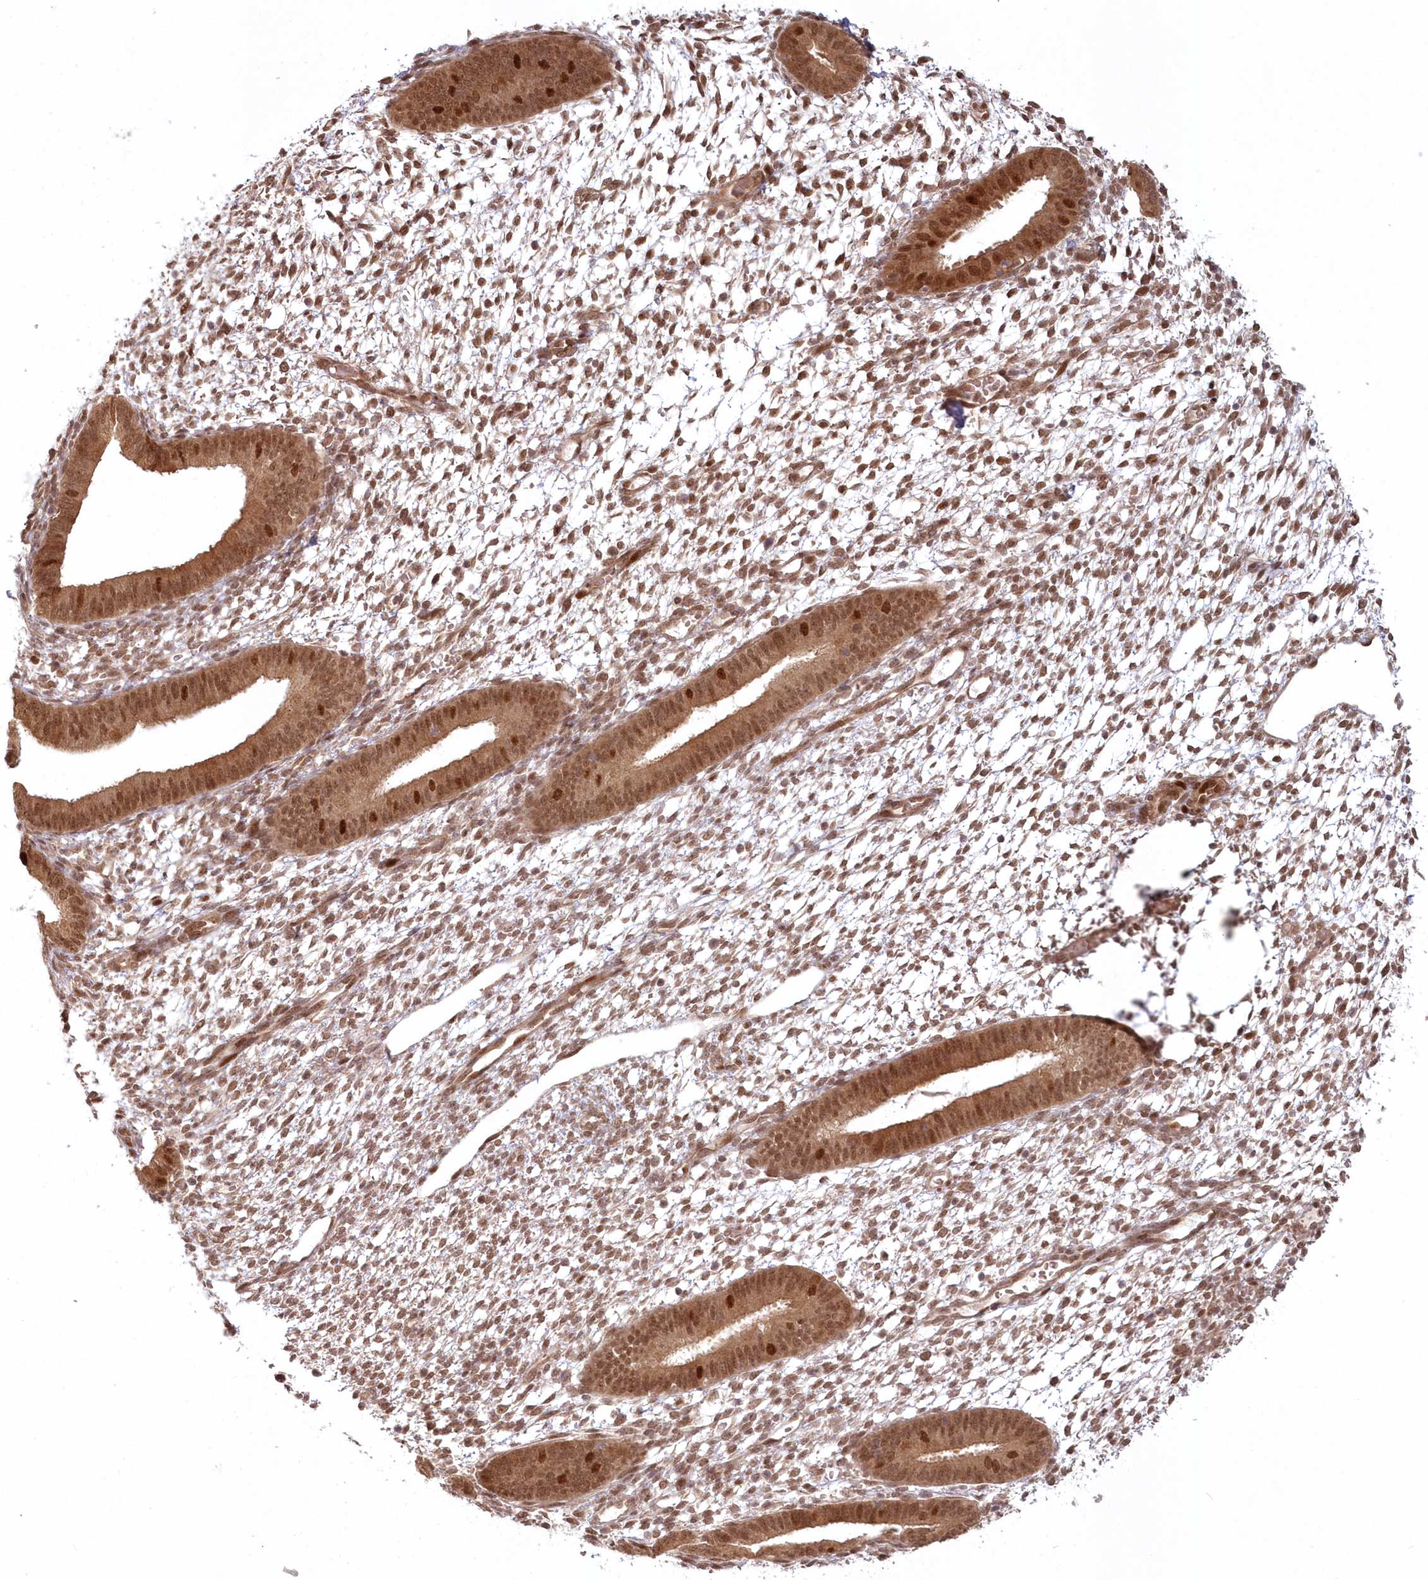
{"staining": {"intensity": "moderate", "quantity": "25%-75%", "location": "nuclear"}, "tissue": "endometrium", "cell_type": "Cells in endometrial stroma", "image_type": "normal", "snomed": [{"axis": "morphology", "description": "Normal tissue, NOS"}, {"axis": "topography", "description": "Endometrium"}], "caption": "Benign endometrium demonstrates moderate nuclear staining in about 25%-75% of cells in endometrial stroma, visualized by immunohistochemistry.", "gene": "TOGARAM2", "patient": {"sex": "female", "age": 46}}